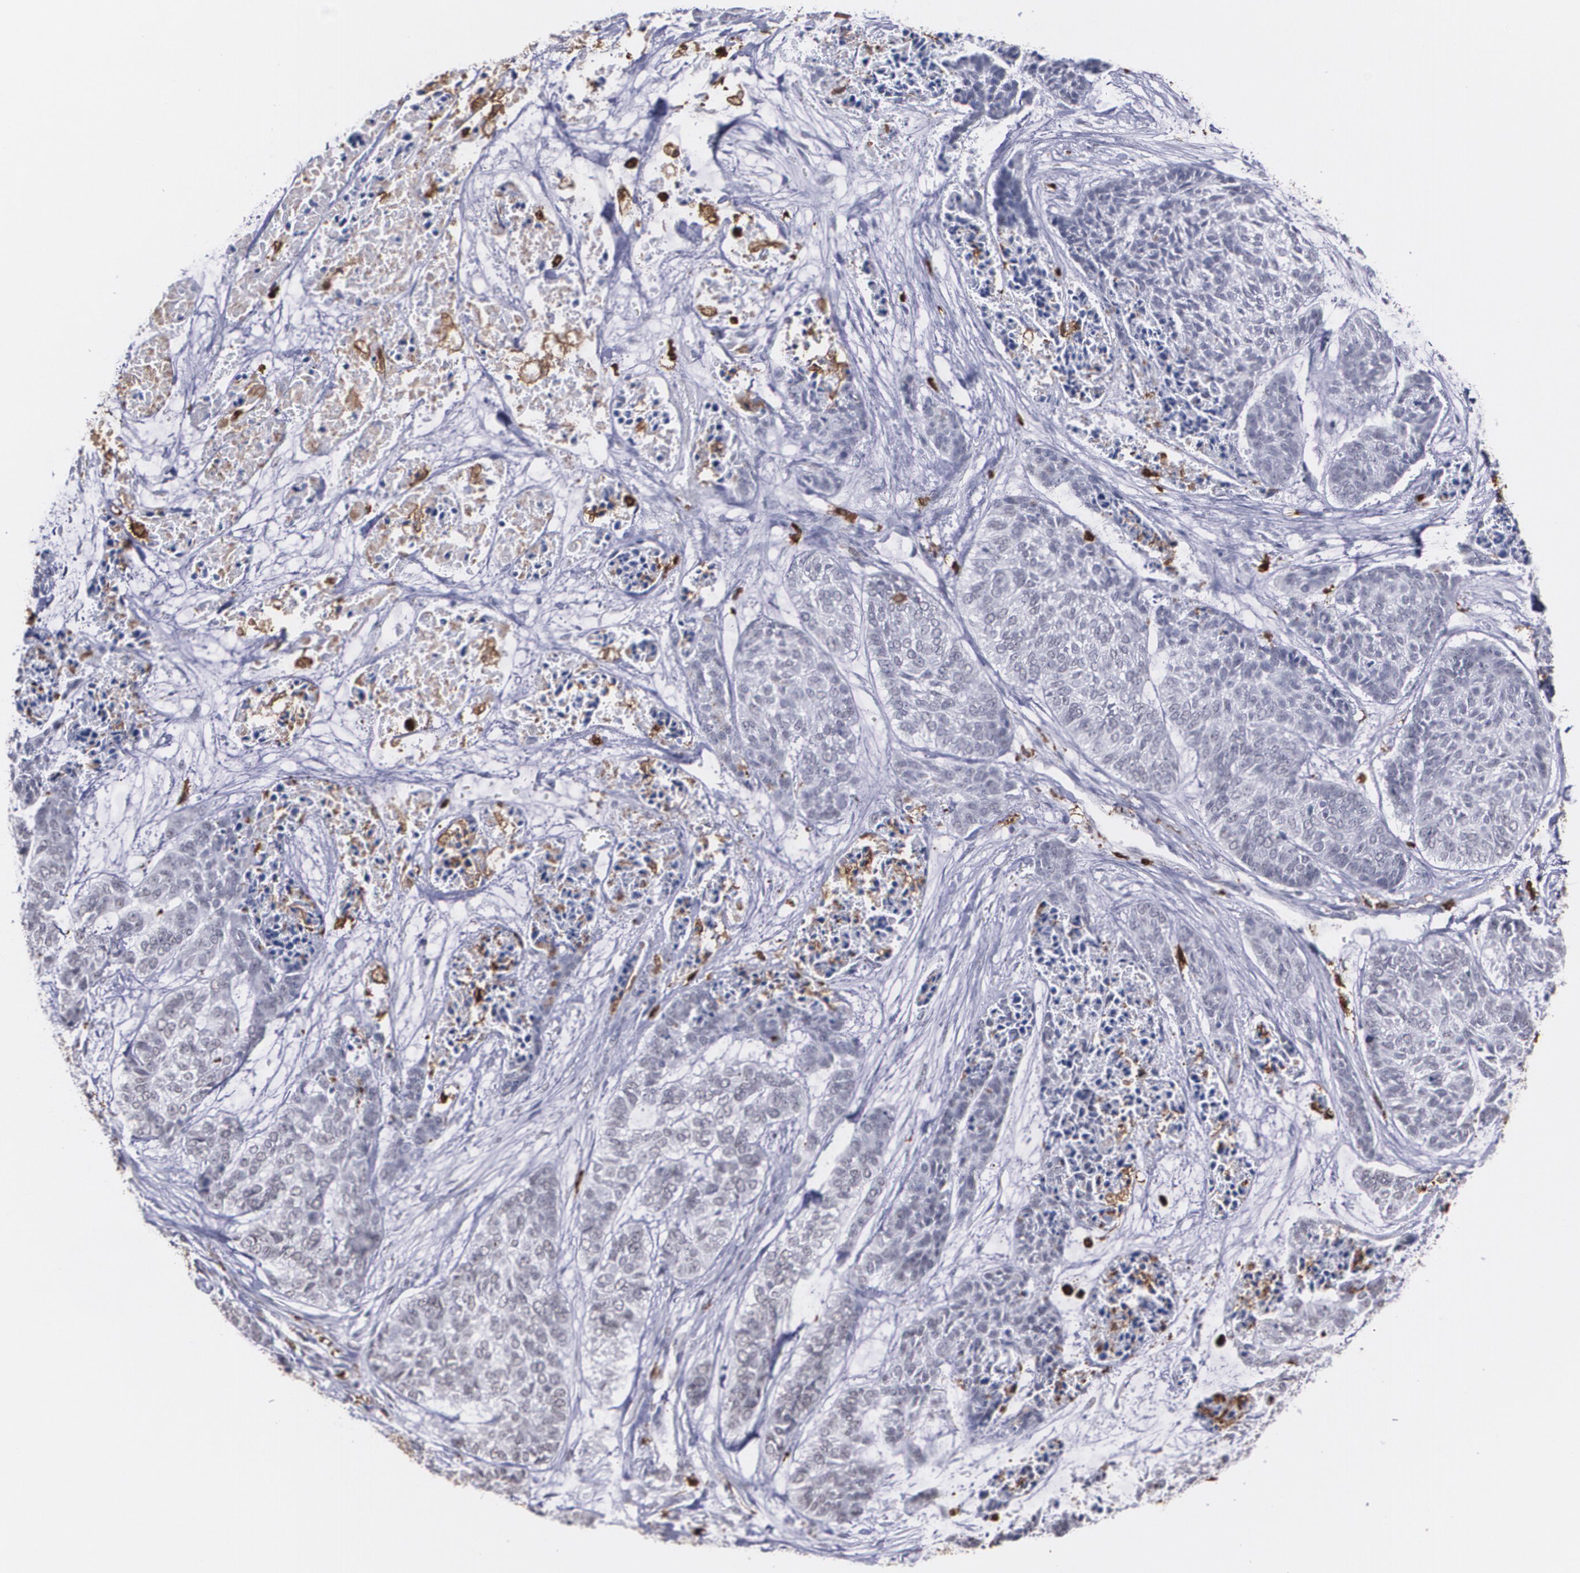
{"staining": {"intensity": "negative", "quantity": "none", "location": "none"}, "tissue": "skin cancer", "cell_type": "Tumor cells", "image_type": "cancer", "snomed": [{"axis": "morphology", "description": "Basal cell carcinoma"}, {"axis": "topography", "description": "Skin"}], "caption": "Tumor cells are negative for protein expression in human skin cancer.", "gene": "NCF2", "patient": {"sex": "female", "age": 64}}